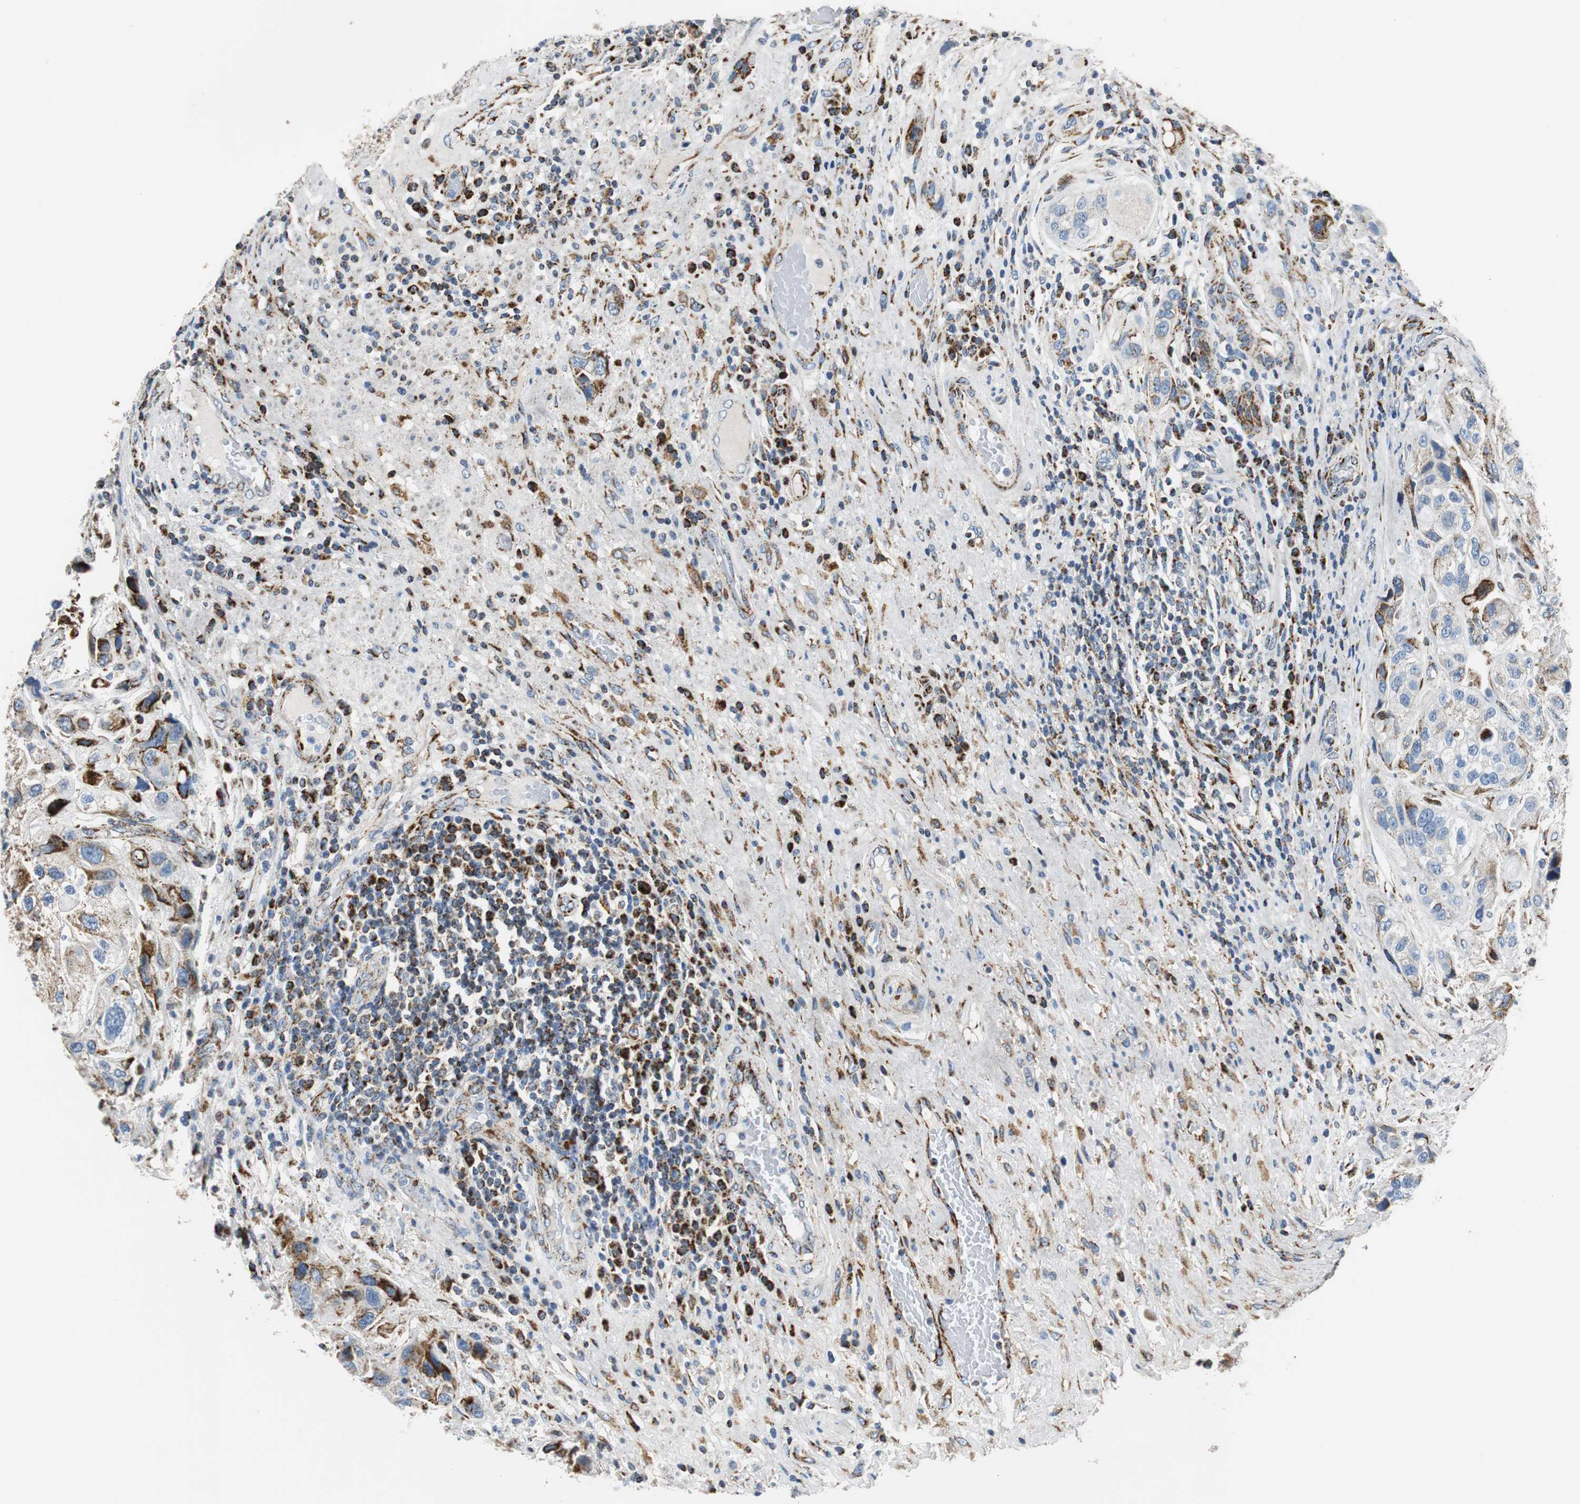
{"staining": {"intensity": "strong", "quantity": "<25%", "location": "cytoplasmic/membranous"}, "tissue": "urothelial cancer", "cell_type": "Tumor cells", "image_type": "cancer", "snomed": [{"axis": "morphology", "description": "Urothelial carcinoma, High grade"}, {"axis": "topography", "description": "Urinary bladder"}], "caption": "The micrograph exhibits immunohistochemical staining of urothelial cancer. There is strong cytoplasmic/membranous expression is identified in about <25% of tumor cells.", "gene": "C1QTNF7", "patient": {"sex": "female", "age": 64}}